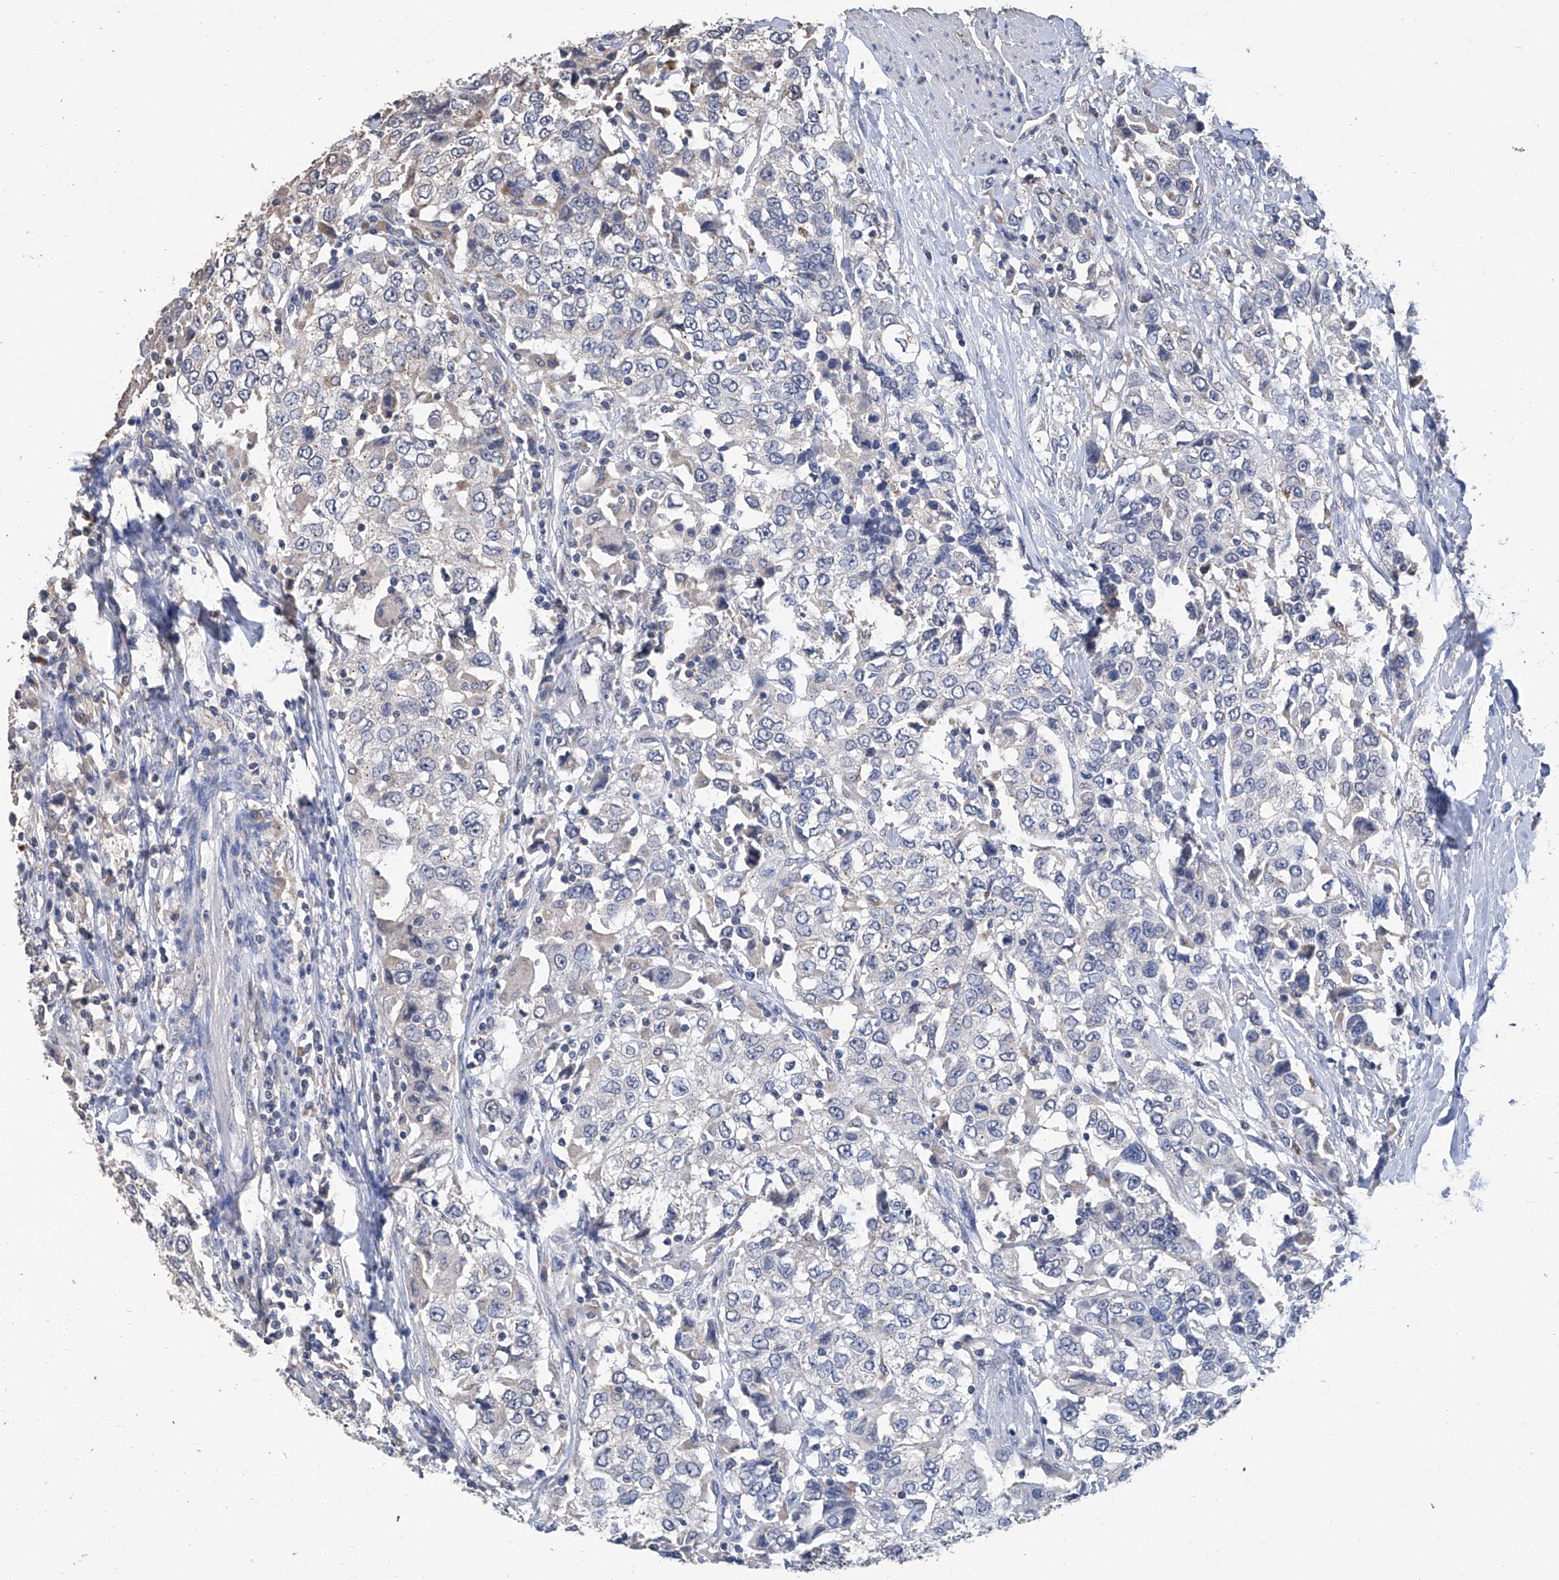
{"staining": {"intensity": "negative", "quantity": "none", "location": "none"}, "tissue": "urothelial cancer", "cell_type": "Tumor cells", "image_type": "cancer", "snomed": [{"axis": "morphology", "description": "Urothelial carcinoma, High grade"}, {"axis": "topography", "description": "Urinary bladder"}], "caption": "Immunohistochemical staining of high-grade urothelial carcinoma displays no significant staining in tumor cells.", "gene": "GPT", "patient": {"sex": "female", "age": 80}}